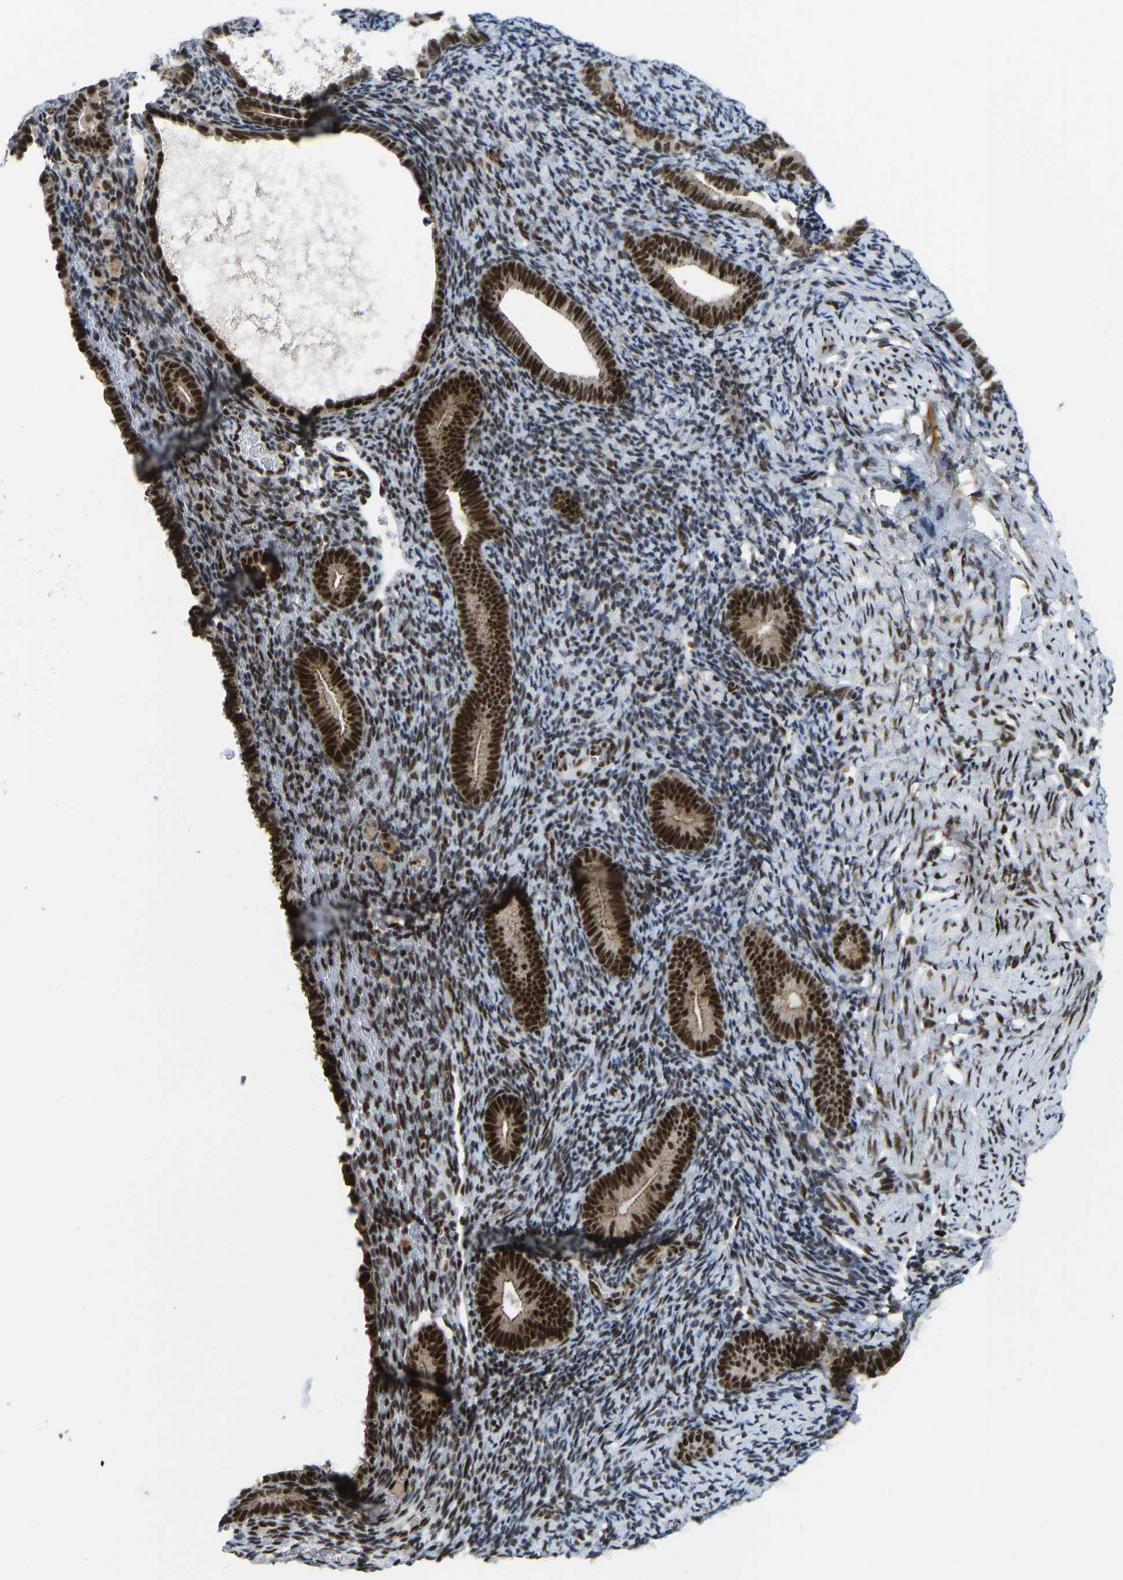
{"staining": {"intensity": "moderate", "quantity": ">75%", "location": "nuclear"}, "tissue": "endometrium", "cell_type": "Cells in endometrial stroma", "image_type": "normal", "snomed": [{"axis": "morphology", "description": "Normal tissue, NOS"}, {"axis": "topography", "description": "Endometrium"}], "caption": "Protein expression by immunohistochemistry (IHC) demonstrates moderate nuclear staining in about >75% of cells in endometrial stroma in normal endometrium.", "gene": "FOXK1", "patient": {"sex": "female", "age": 51}}